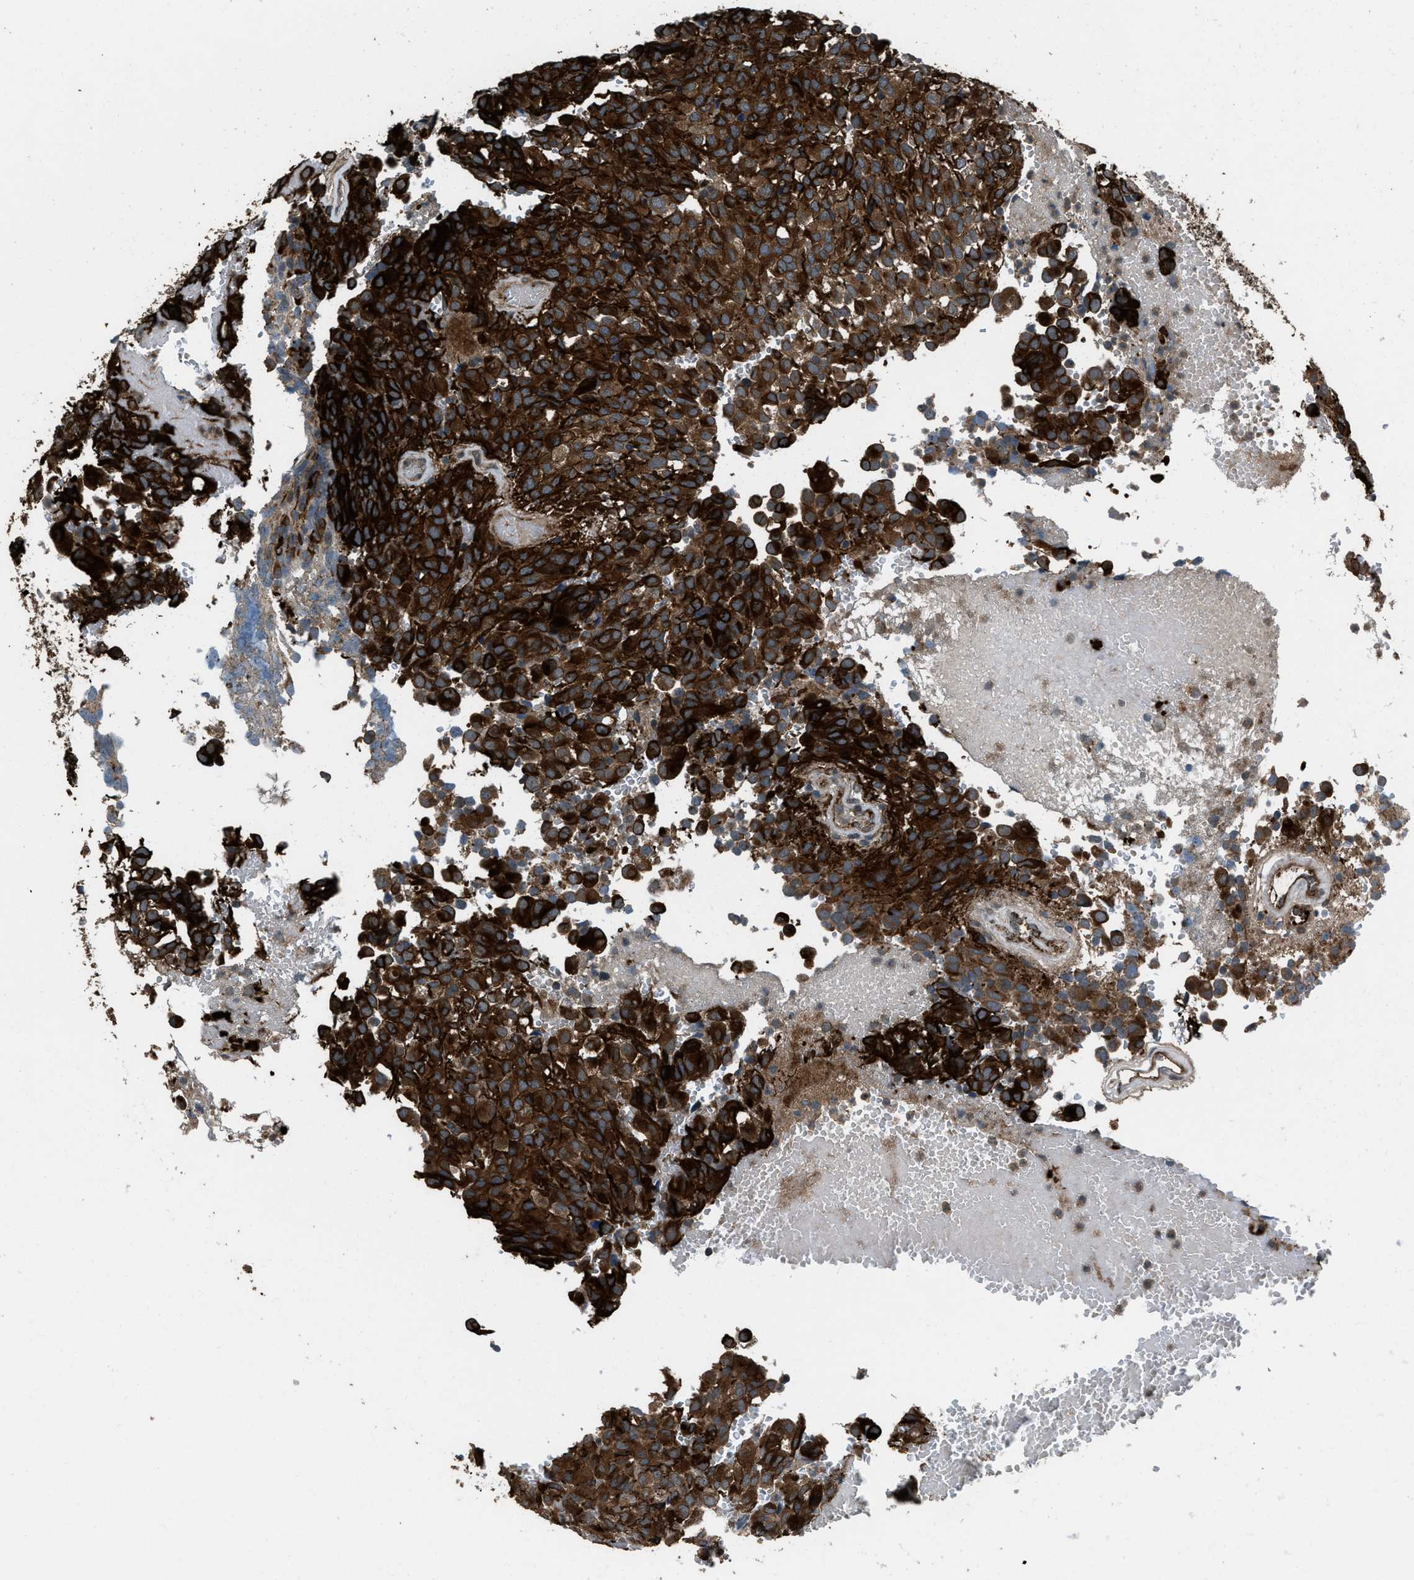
{"staining": {"intensity": "strong", "quantity": ">75%", "location": "cytoplasmic/membranous"}, "tissue": "glioma", "cell_type": "Tumor cells", "image_type": "cancer", "snomed": [{"axis": "morphology", "description": "Glioma, malignant, High grade"}, {"axis": "topography", "description": "Brain"}], "caption": "Immunohistochemical staining of human malignant glioma (high-grade) shows high levels of strong cytoplasmic/membranous positivity in approximately >75% of tumor cells.", "gene": "IRAK4", "patient": {"sex": "male", "age": 32}}